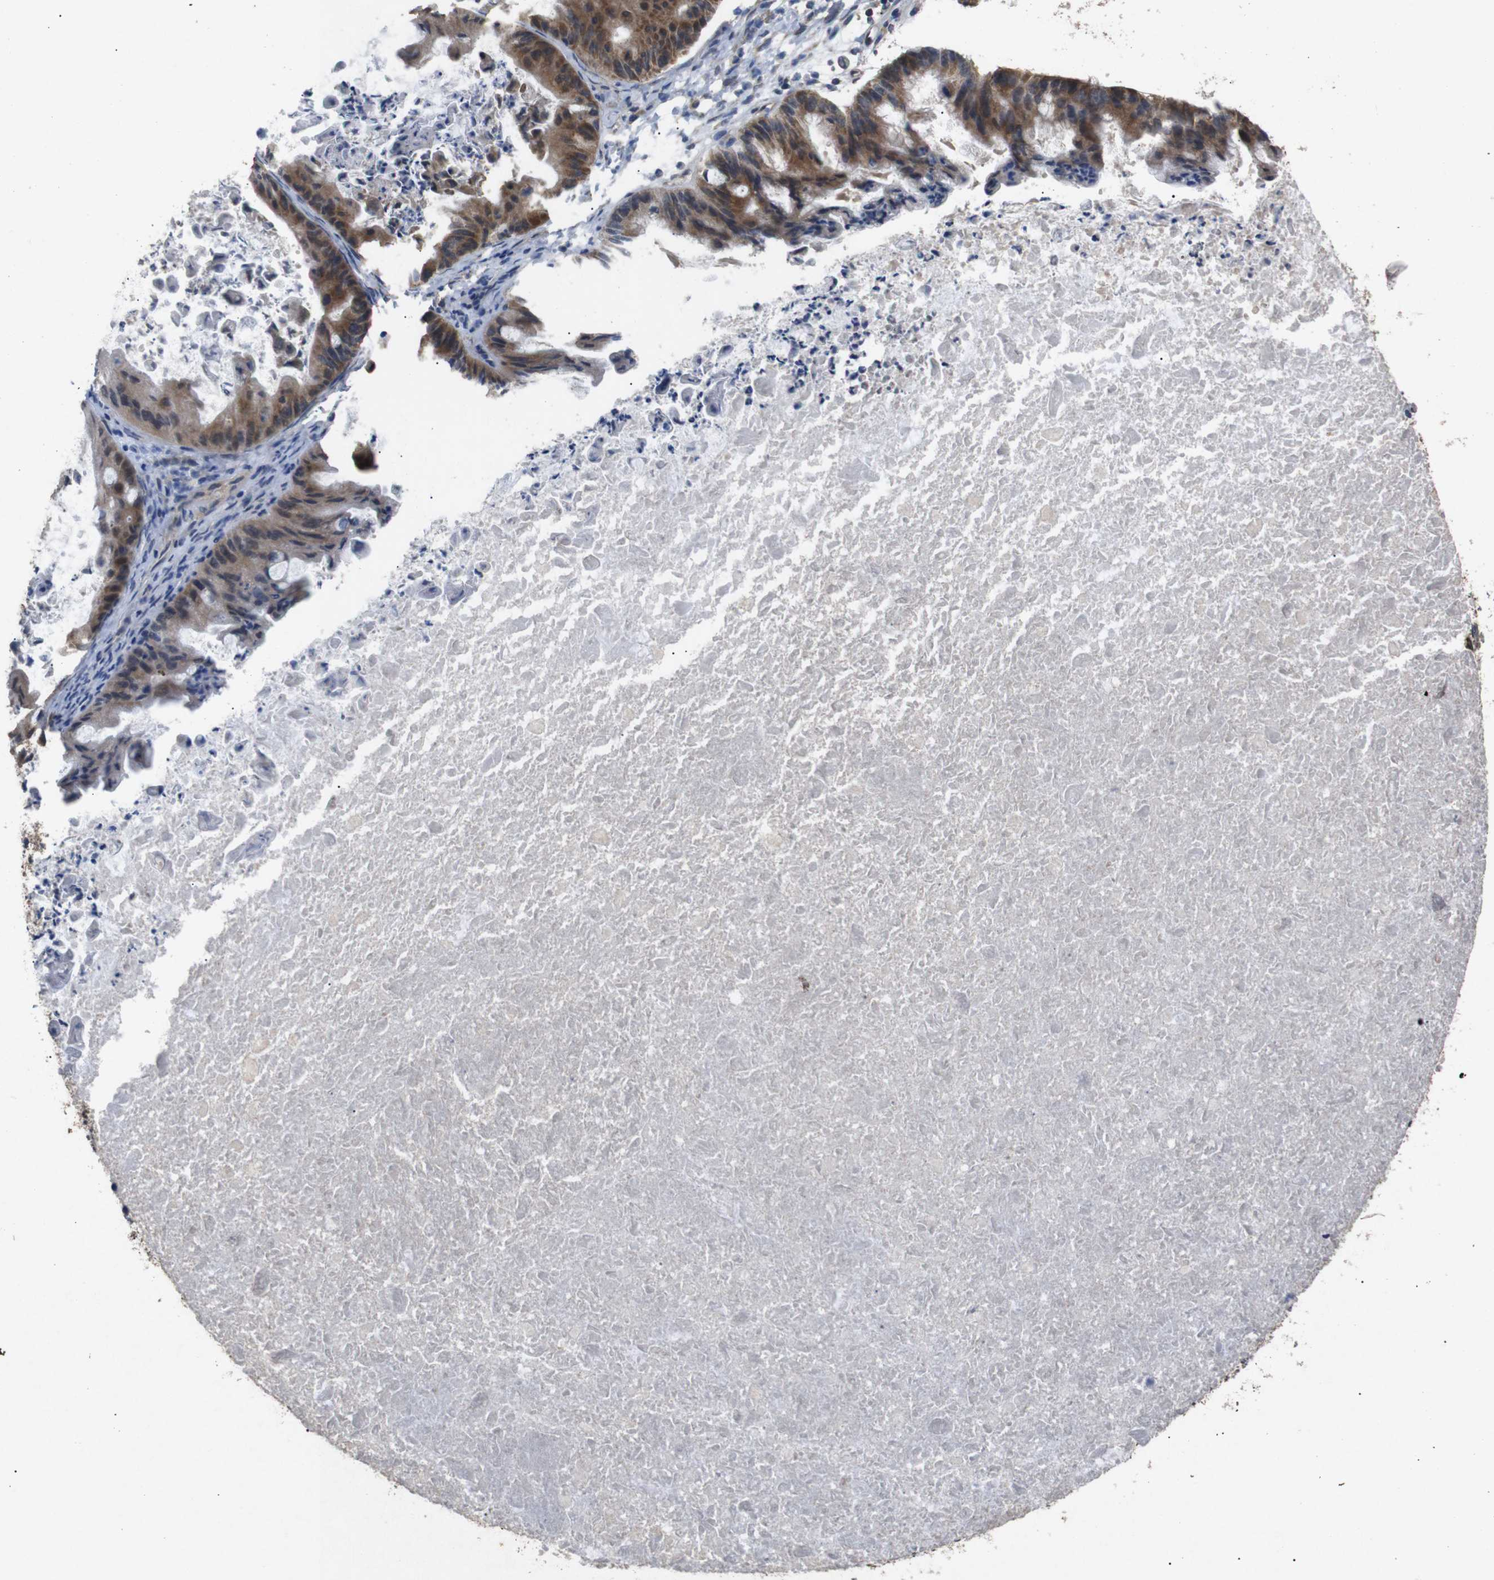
{"staining": {"intensity": "moderate", "quantity": ">75%", "location": "cytoplasmic/membranous"}, "tissue": "ovarian cancer", "cell_type": "Tumor cells", "image_type": "cancer", "snomed": [{"axis": "morphology", "description": "Cystadenocarcinoma, mucinous, NOS"}, {"axis": "topography", "description": "Ovary"}], "caption": "Protein staining by IHC reveals moderate cytoplasmic/membranous positivity in about >75% of tumor cells in ovarian cancer (mucinous cystadenocarcinoma).", "gene": "BNIP3", "patient": {"sex": "female", "age": 37}}